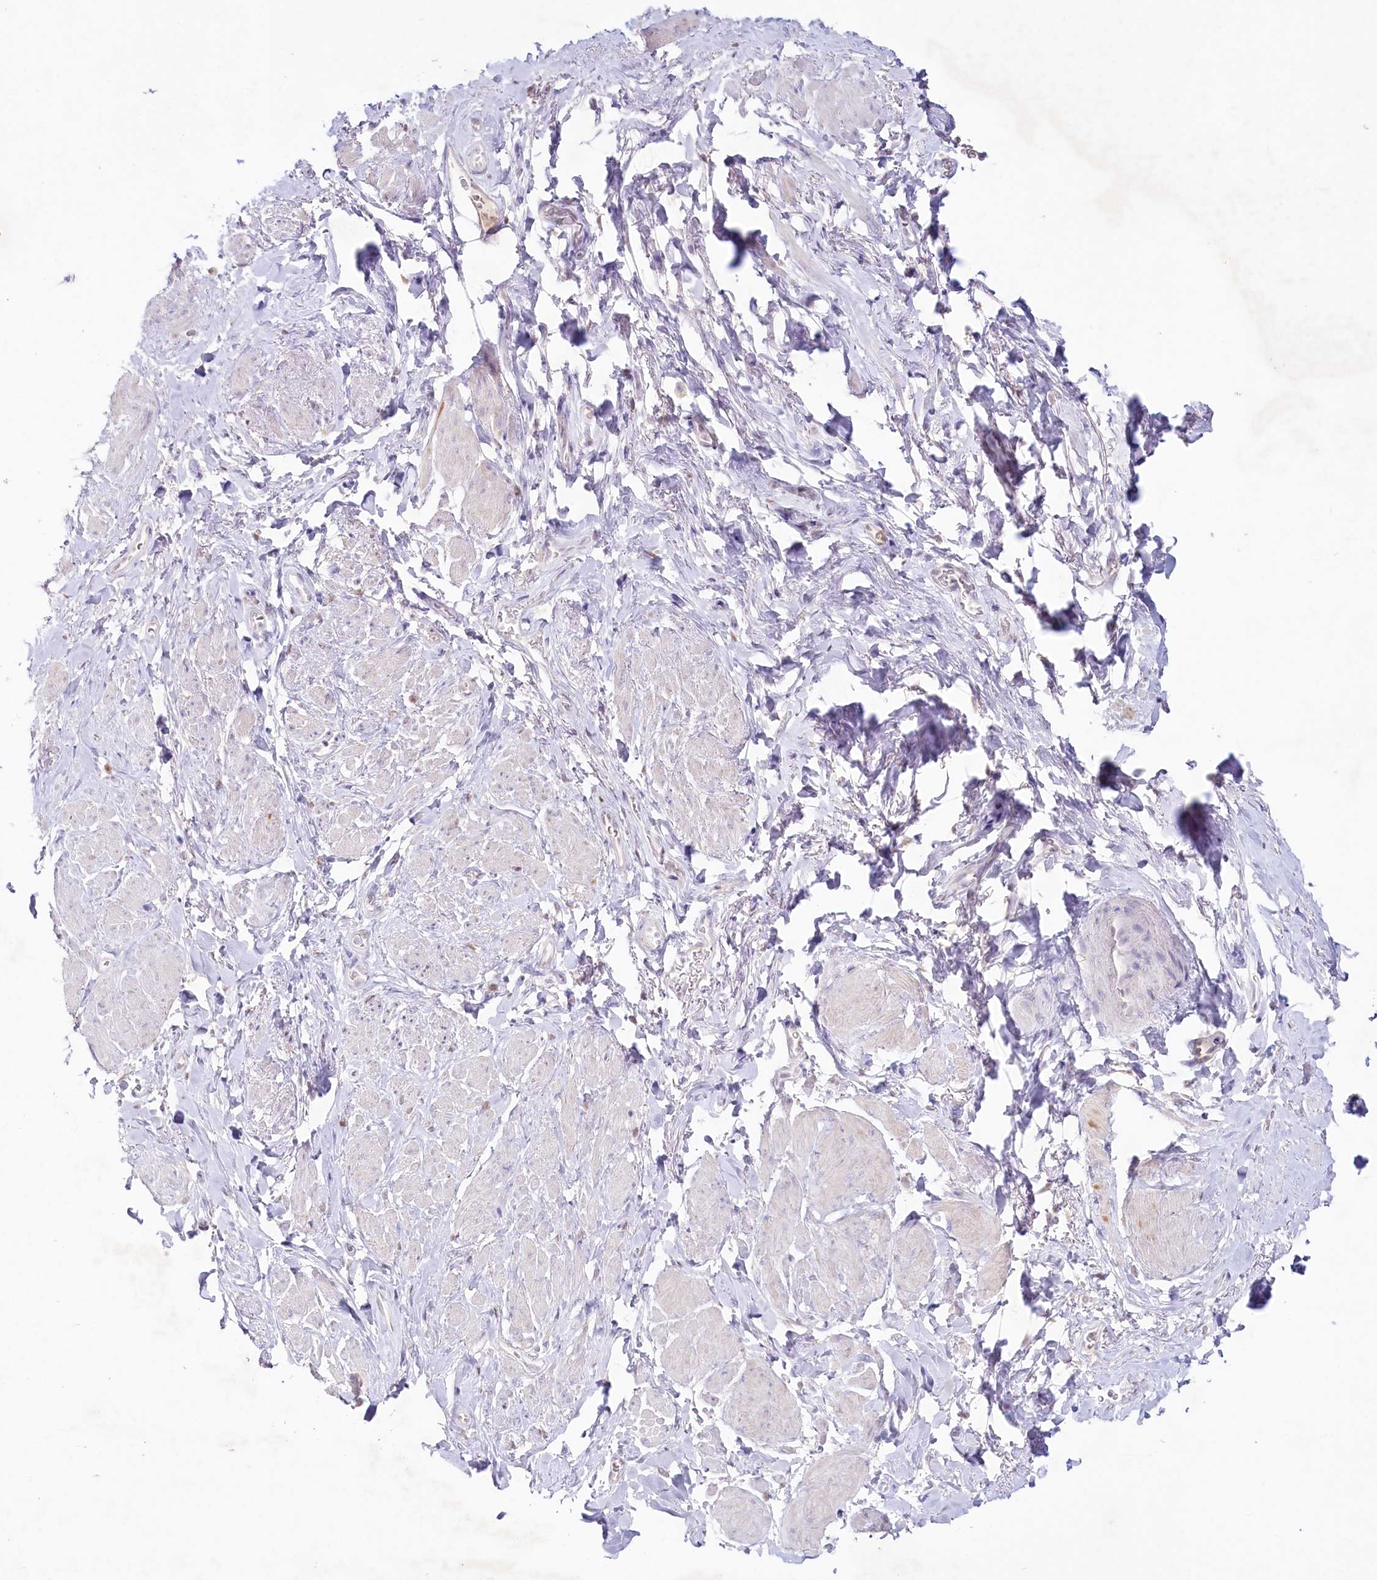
{"staining": {"intensity": "negative", "quantity": "none", "location": "none"}, "tissue": "smooth muscle", "cell_type": "Smooth muscle cells", "image_type": "normal", "snomed": [{"axis": "morphology", "description": "Normal tissue, NOS"}, {"axis": "topography", "description": "Smooth muscle"}, {"axis": "topography", "description": "Peripheral nerve tissue"}], "caption": "Smooth muscle cells are negative for protein expression in normal human smooth muscle.", "gene": "PSAPL1", "patient": {"sex": "male", "age": 69}}